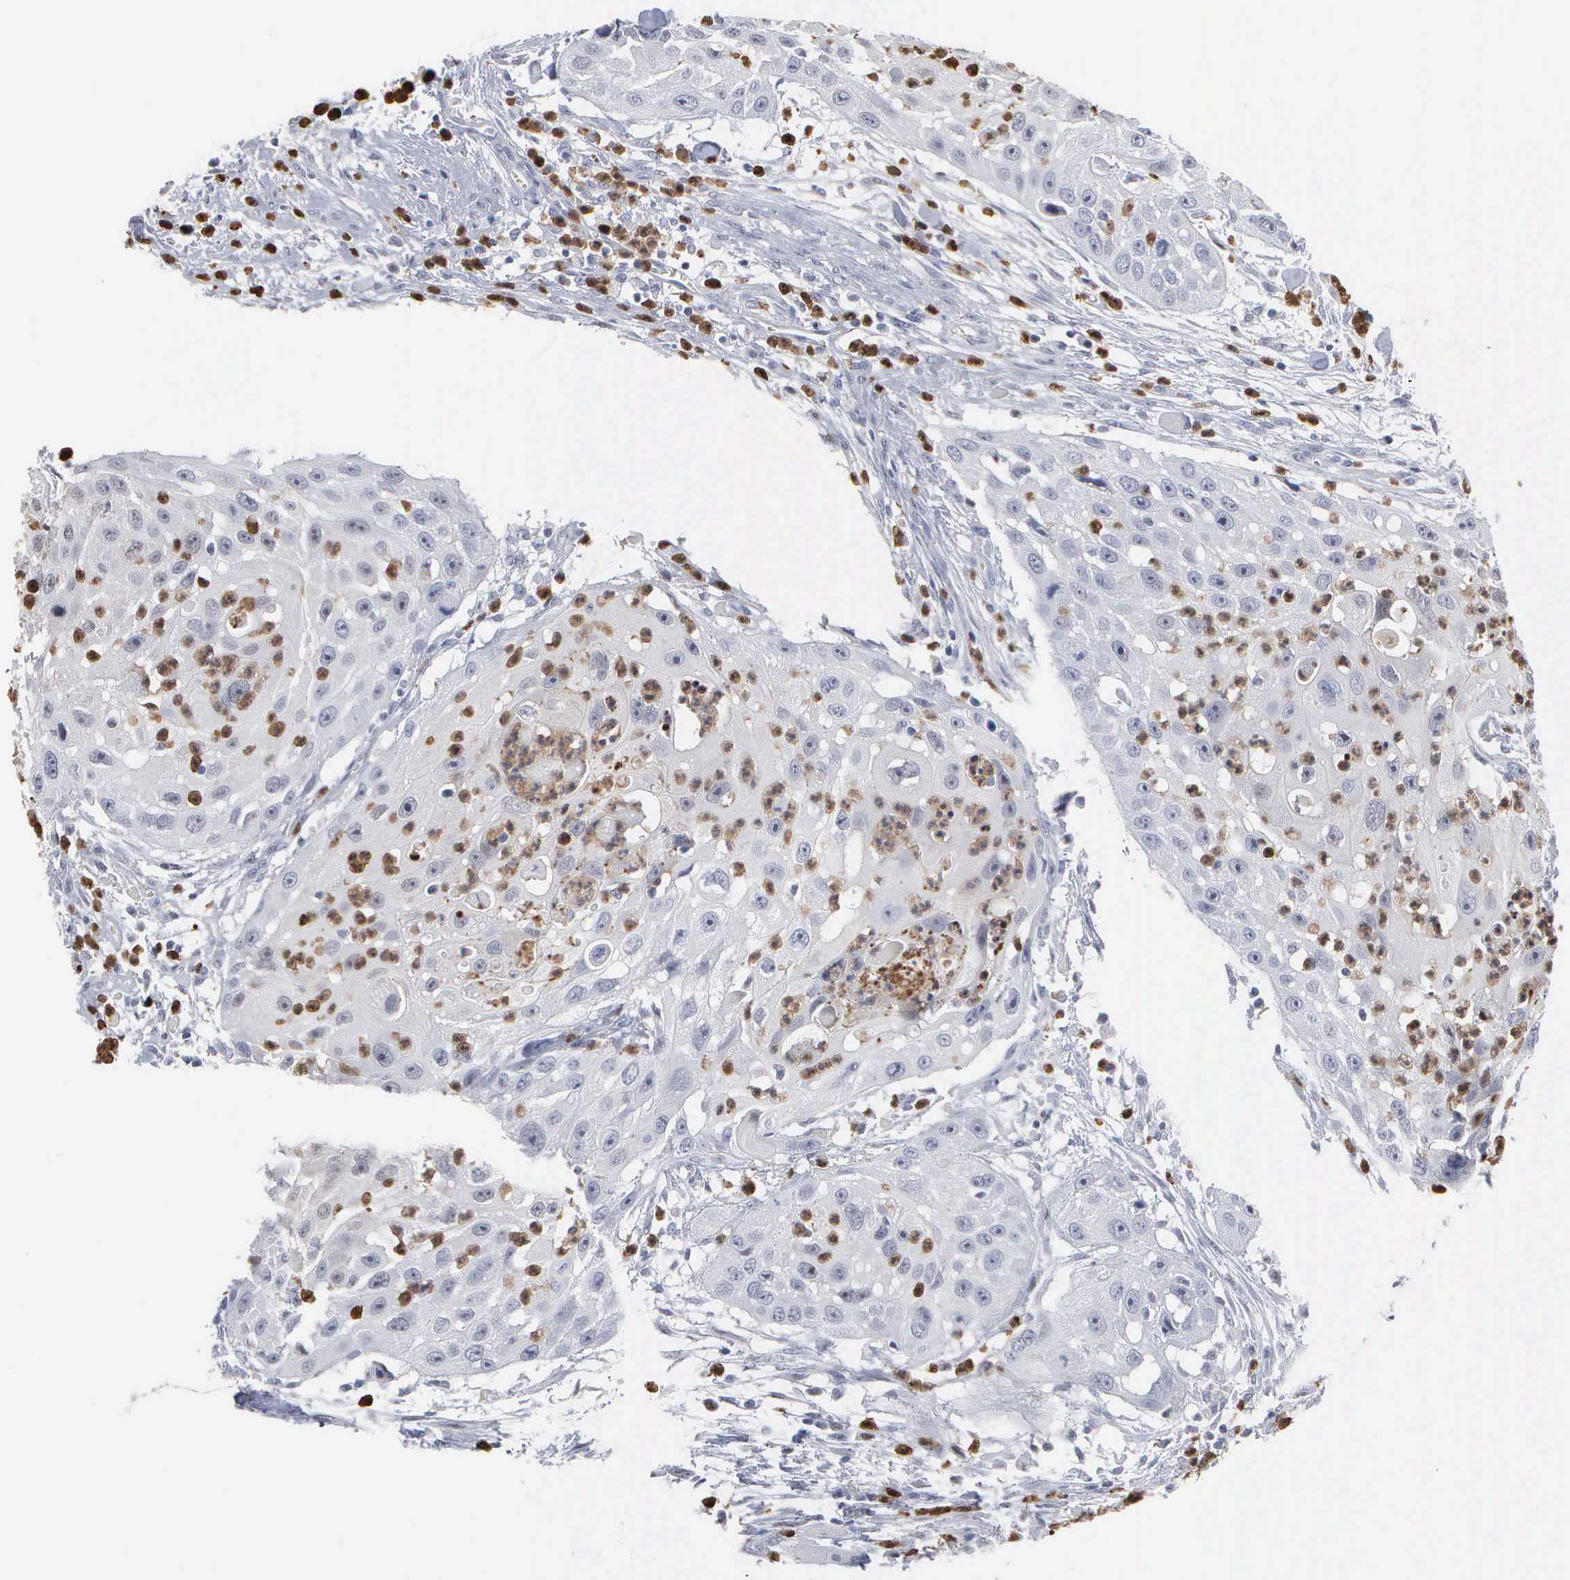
{"staining": {"intensity": "negative", "quantity": "none", "location": "none"}, "tissue": "head and neck cancer", "cell_type": "Tumor cells", "image_type": "cancer", "snomed": [{"axis": "morphology", "description": "Squamous cell carcinoma, NOS"}, {"axis": "topography", "description": "Head-Neck"}], "caption": "Squamous cell carcinoma (head and neck) was stained to show a protein in brown. There is no significant expression in tumor cells.", "gene": "SPIN3", "patient": {"sex": "male", "age": 64}}